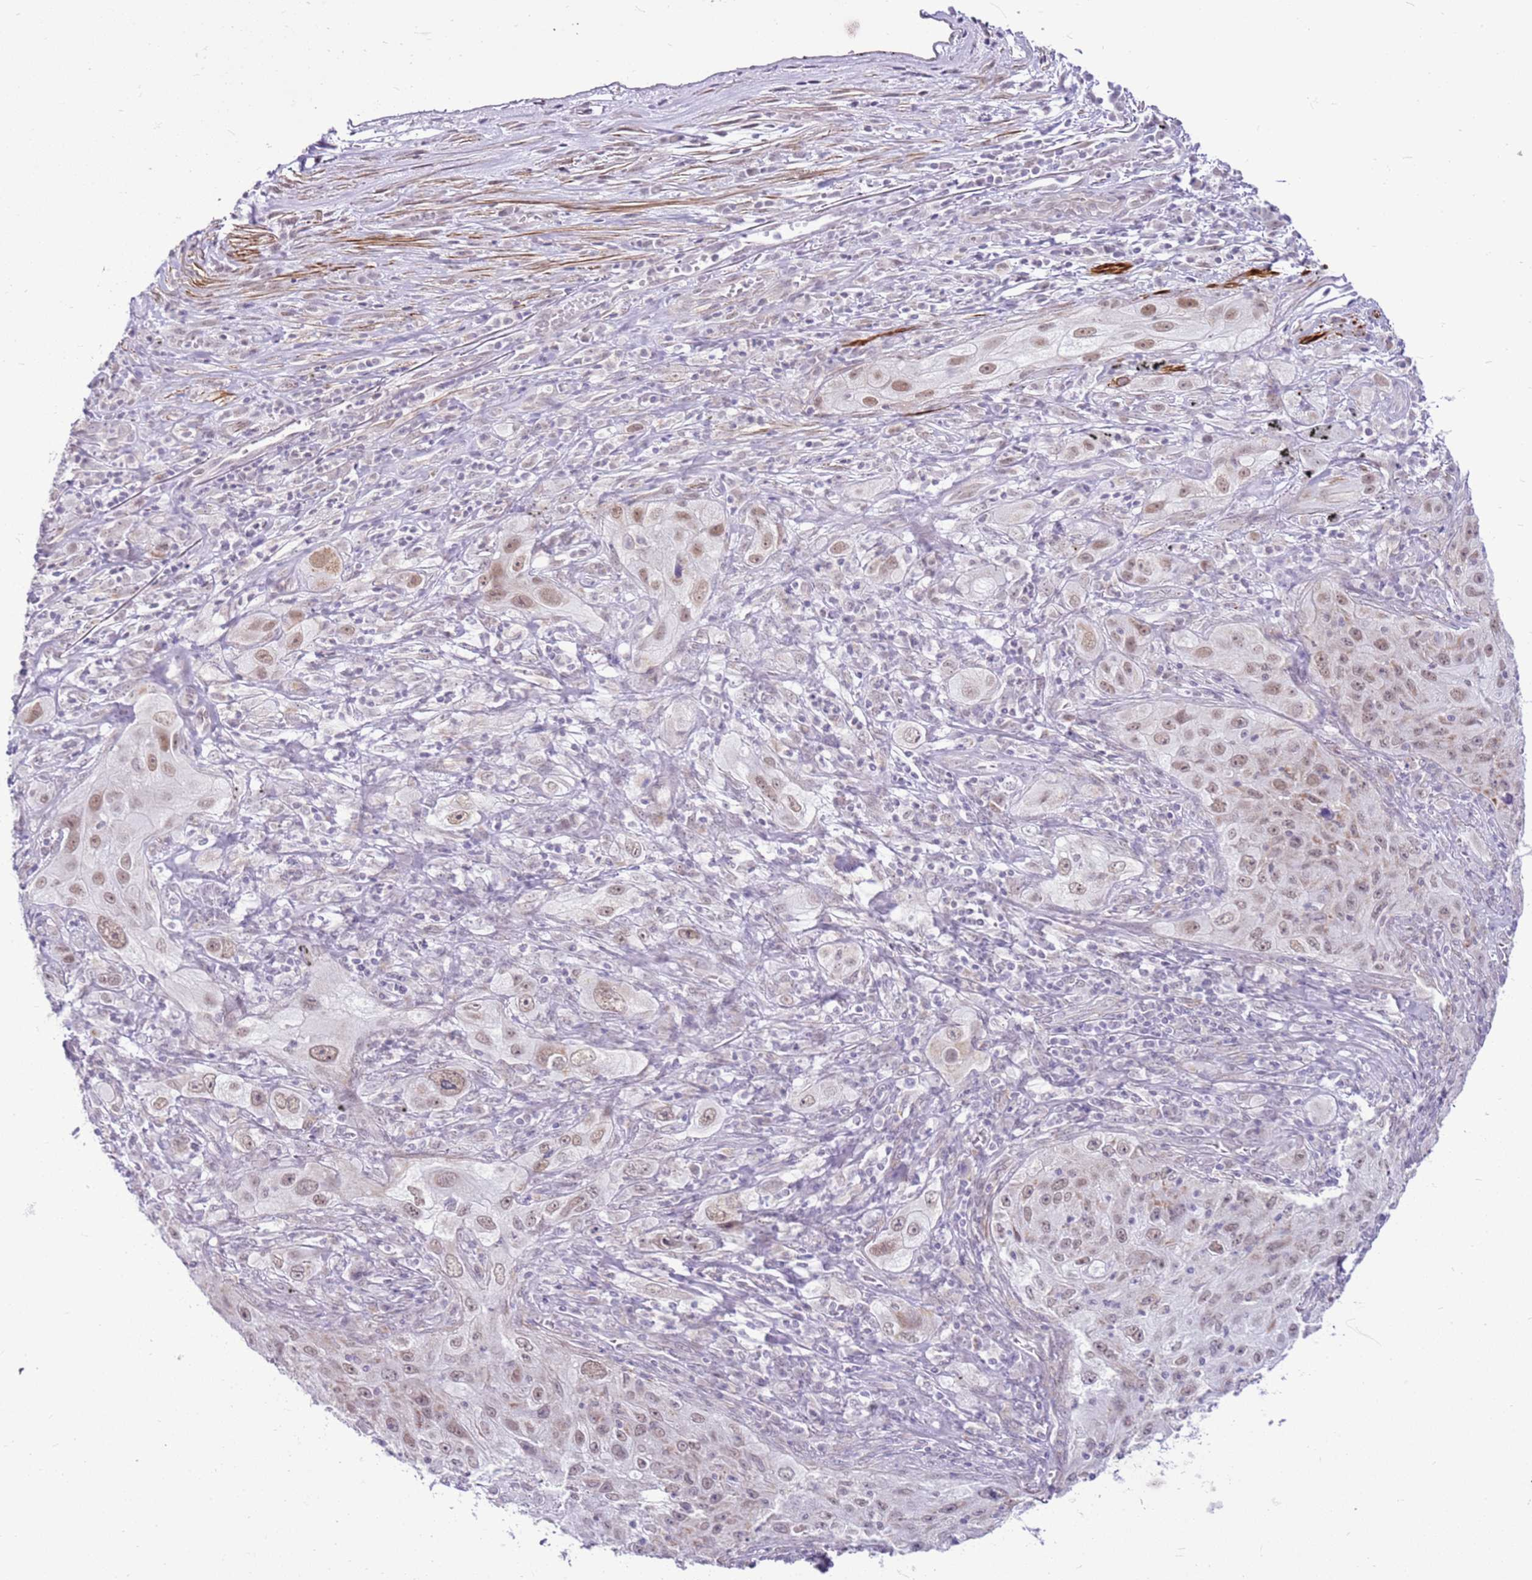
{"staining": {"intensity": "weak", "quantity": ">75%", "location": "nuclear"}, "tissue": "lung cancer", "cell_type": "Tumor cells", "image_type": "cancer", "snomed": [{"axis": "morphology", "description": "Squamous cell carcinoma, NOS"}, {"axis": "topography", "description": "Lung"}], "caption": "Immunohistochemistry (IHC) of human lung cancer (squamous cell carcinoma) exhibits low levels of weak nuclear expression in about >75% of tumor cells.", "gene": "SMIM4", "patient": {"sex": "female", "age": 69}}